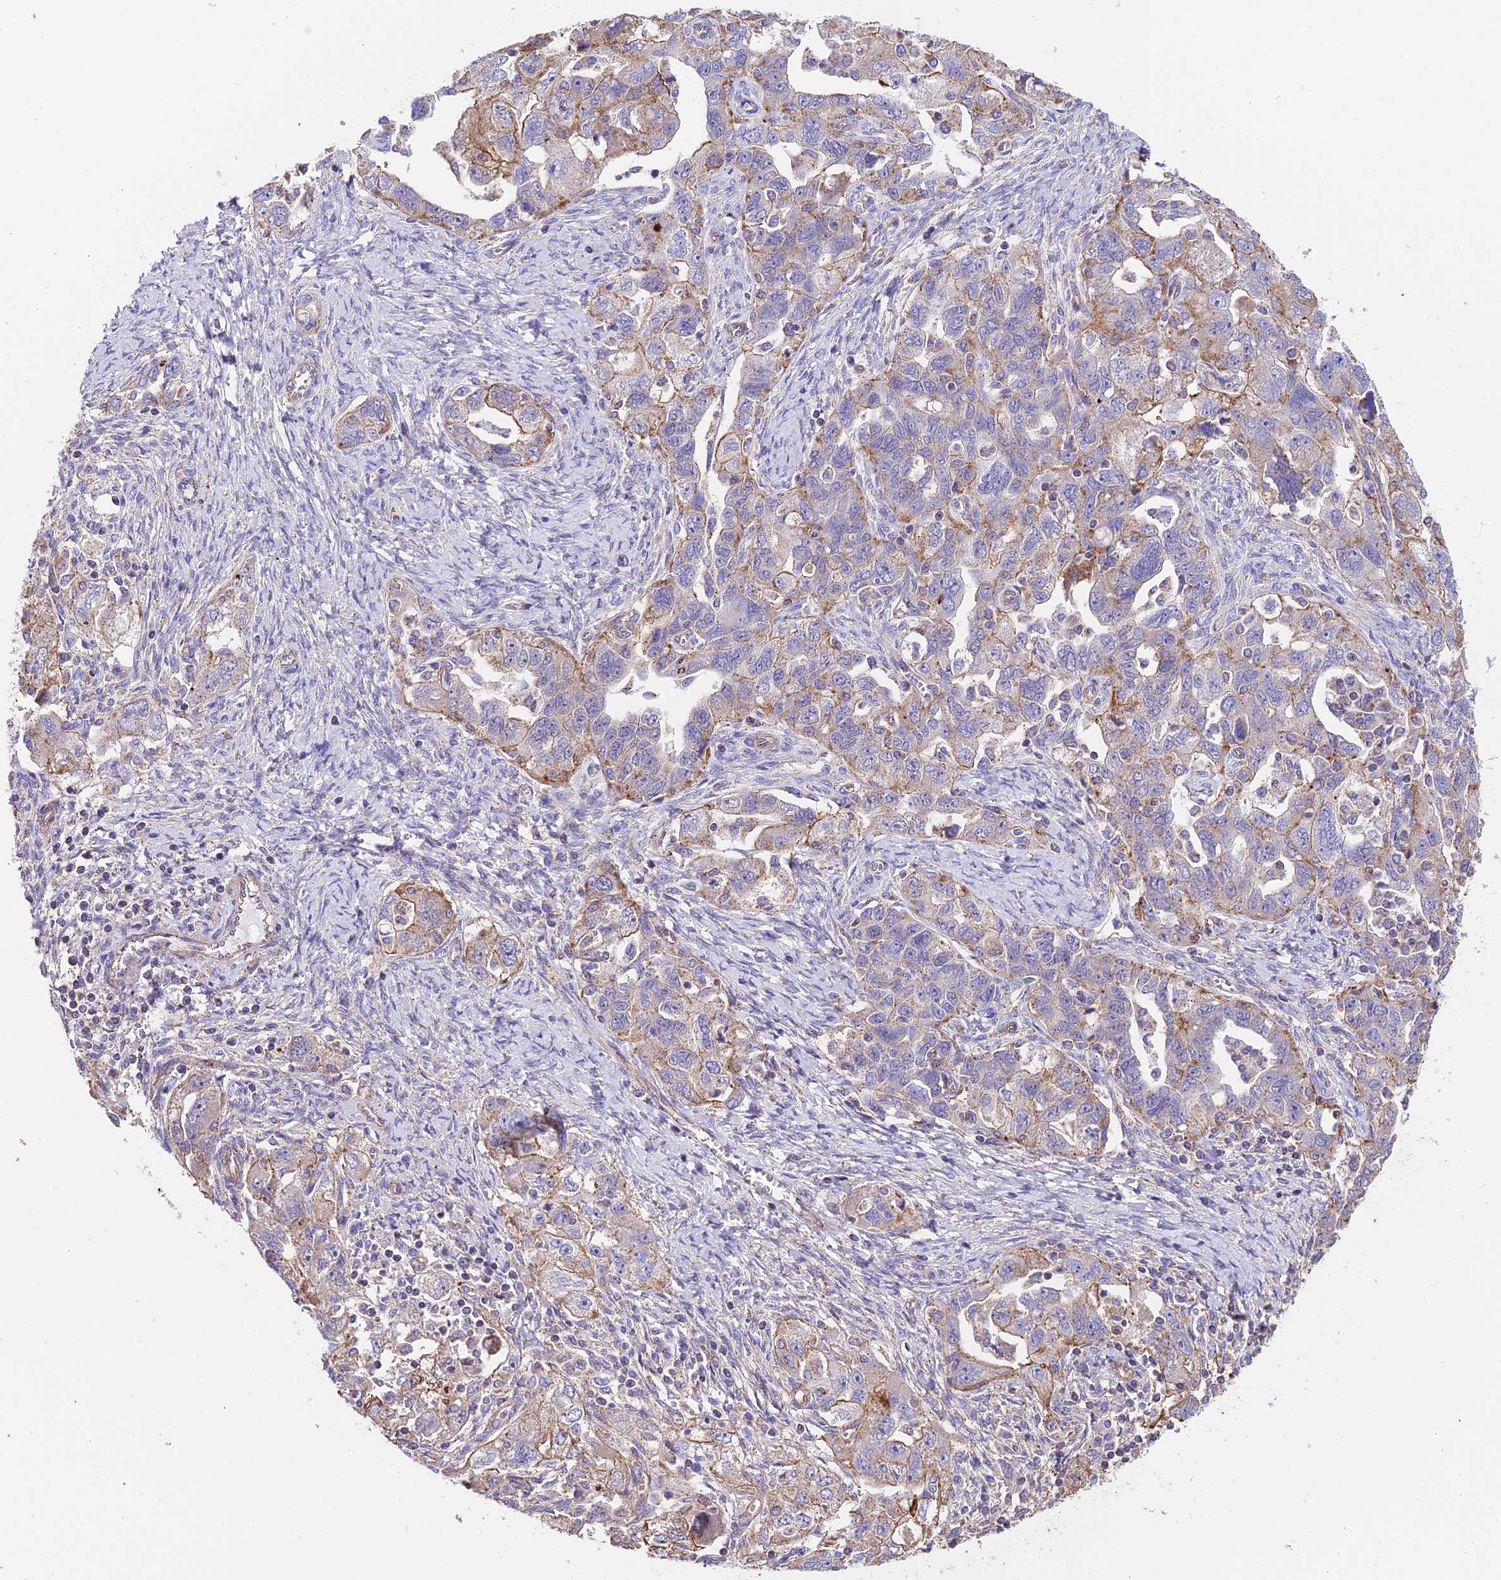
{"staining": {"intensity": "moderate", "quantity": "<25%", "location": "cytoplasmic/membranous"}, "tissue": "ovarian cancer", "cell_type": "Tumor cells", "image_type": "cancer", "snomed": [{"axis": "morphology", "description": "Carcinoma, NOS"}, {"axis": "morphology", "description": "Cystadenocarcinoma, serous, NOS"}, {"axis": "topography", "description": "Ovary"}], "caption": "Immunohistochemistry (IHC) of human ovarian cancer (serous cystadenocarcinoma) displays low levels of moderate cytoplasmic/membranous staining in about <25% of tumor cells. The staining was performed using DAB, with brown indicating positive protein expression. Nuclei are stained blue with hematoxylin.", "gene": "QRFP", "patient": {"sex": "female", "age": 69}}